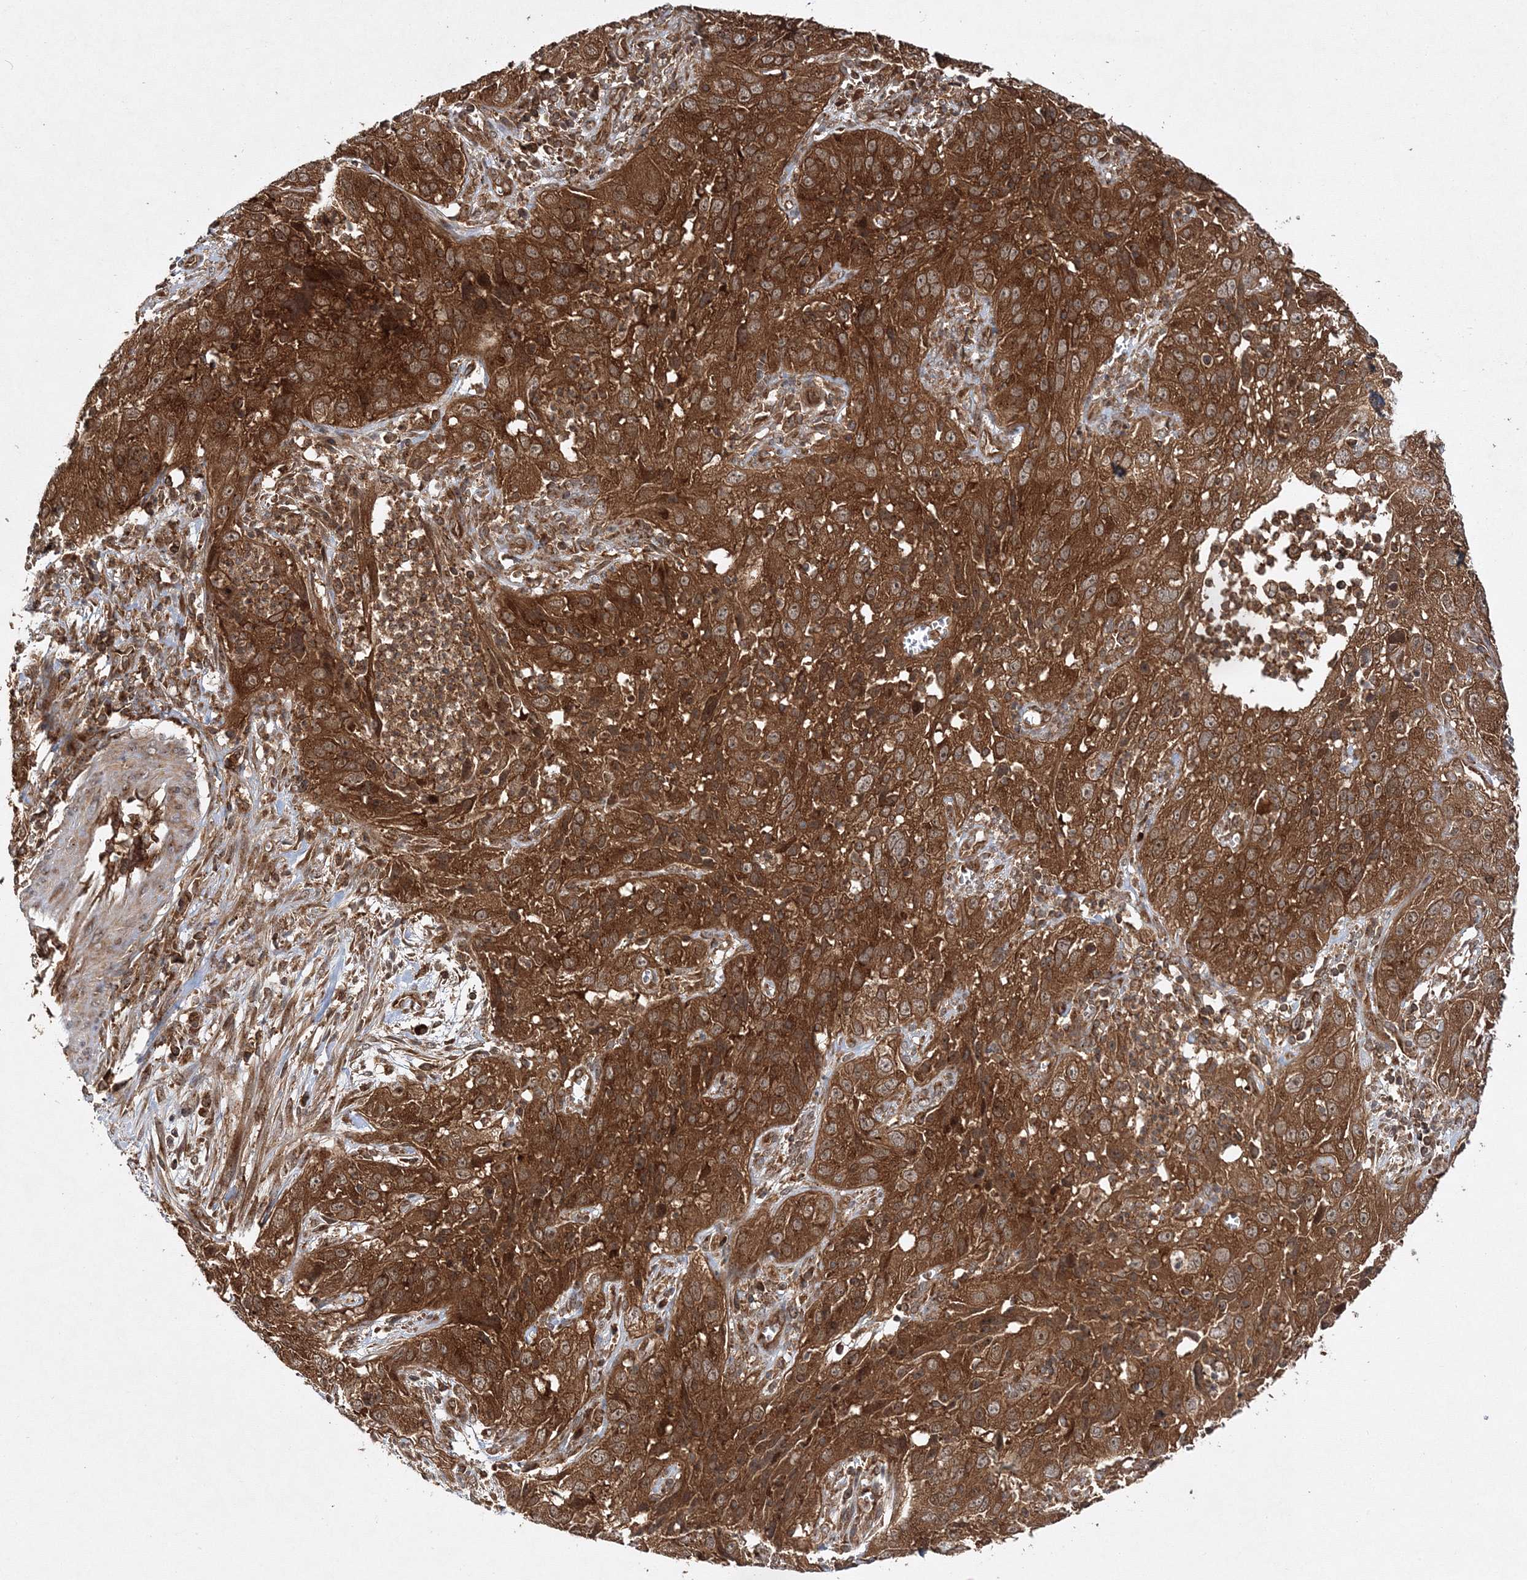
{"staining": {"intensity": "strong", "quantity": ">75%", "location": "cytoplasmic/membranous"}, "tissue": "cervical cancer", "cell_type": "Tumor cells", "image_type": "cancer", "snomed": [{"axis": "morphology", "description": "Squamous cell carcinoma, NOS"}, {"axis": "topography", "description": "Cervix"}], "caption": "This histopathology image exhibits cervical cancer (squamous cell carcinoma) stained with immunohistochemistry (IHC) to label a protein in brown. The cytoplasmic/membranous of tumor cells show strong positivity for the protein. Nuclei are counter-stained blue.", "gene": "WDR37", "patient": {"sex": "female", "age": 32}}